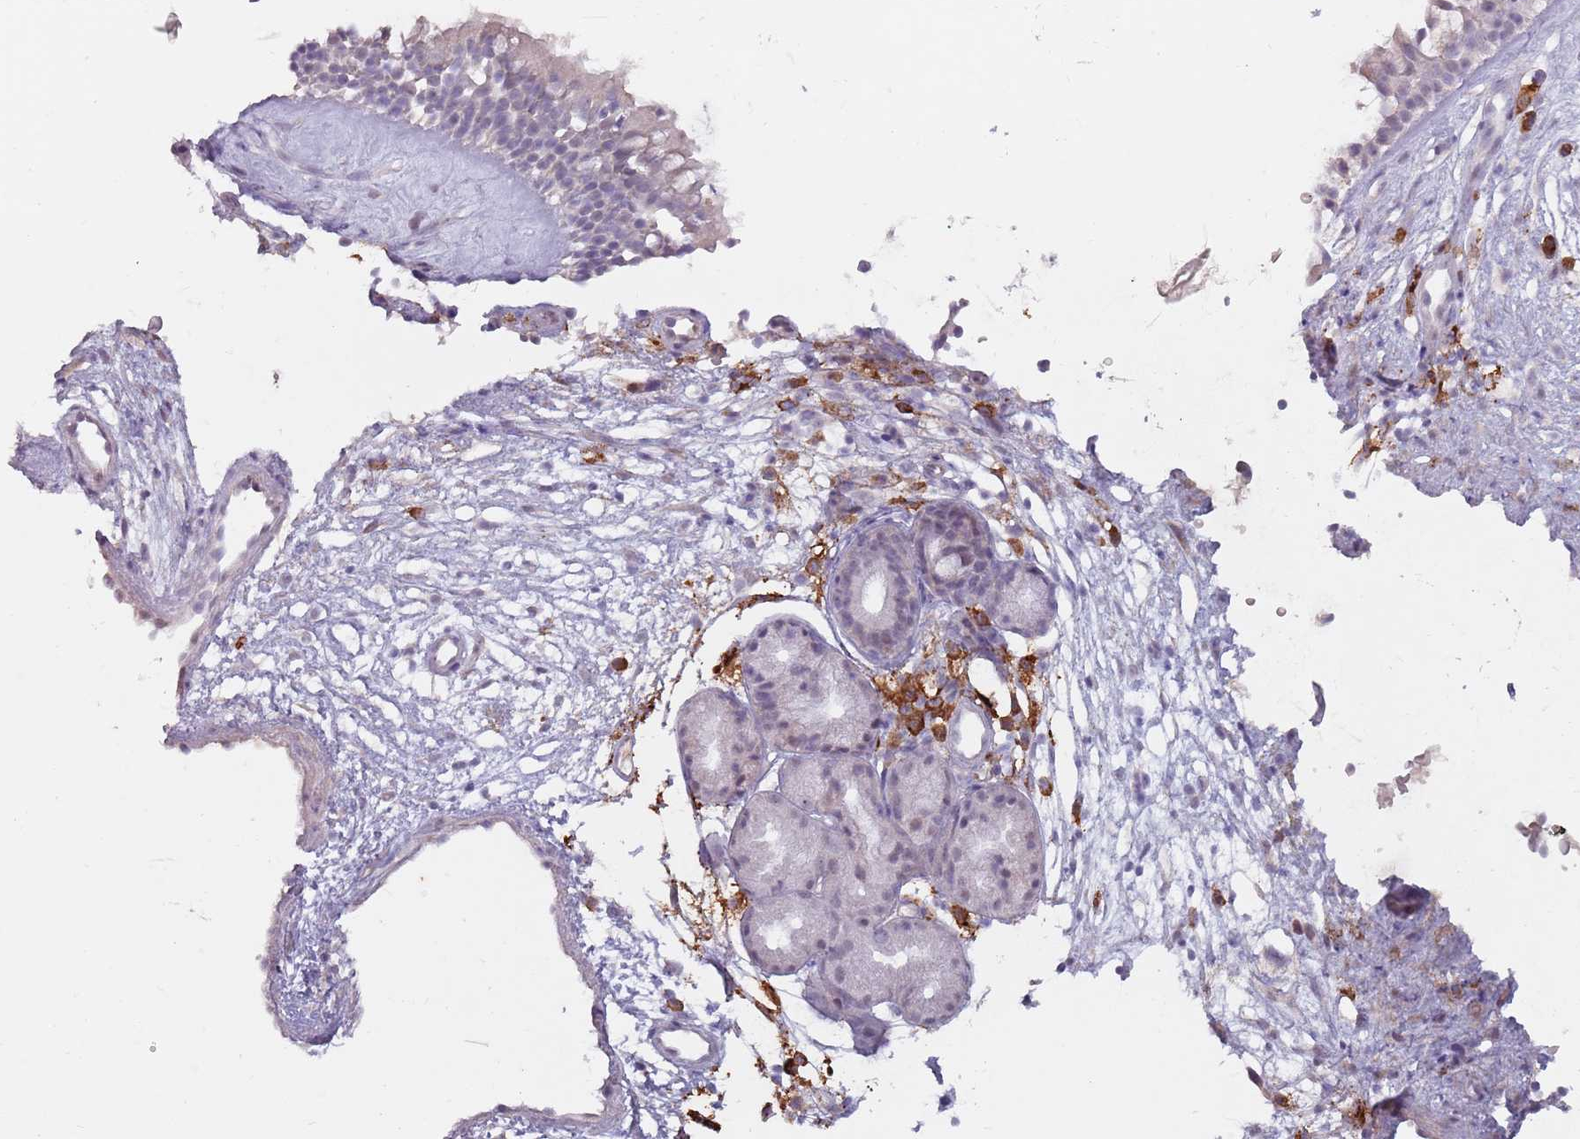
{"staining": {"intensity": "weak", "quantity": "<25%", "location": "cytoplasmic/membranous"}, "tissue": "nasopharynx", "cell_type": "Respiratory epithelial cells", "image_type": "normal", "snomed": [{"axis": "morphology", "description": "Normal tissue, NOS"}, {"axis": "topography", "description": "Nasopharynx"}], "caption": "Immunohistochemistry image of benign nasopharynx: human nasopharynx stained with DAB exhibits no significant protein expression in respiratory epithelial cells.", "gene": "DXO", "patient": {"sex": "male", "age": 32}}